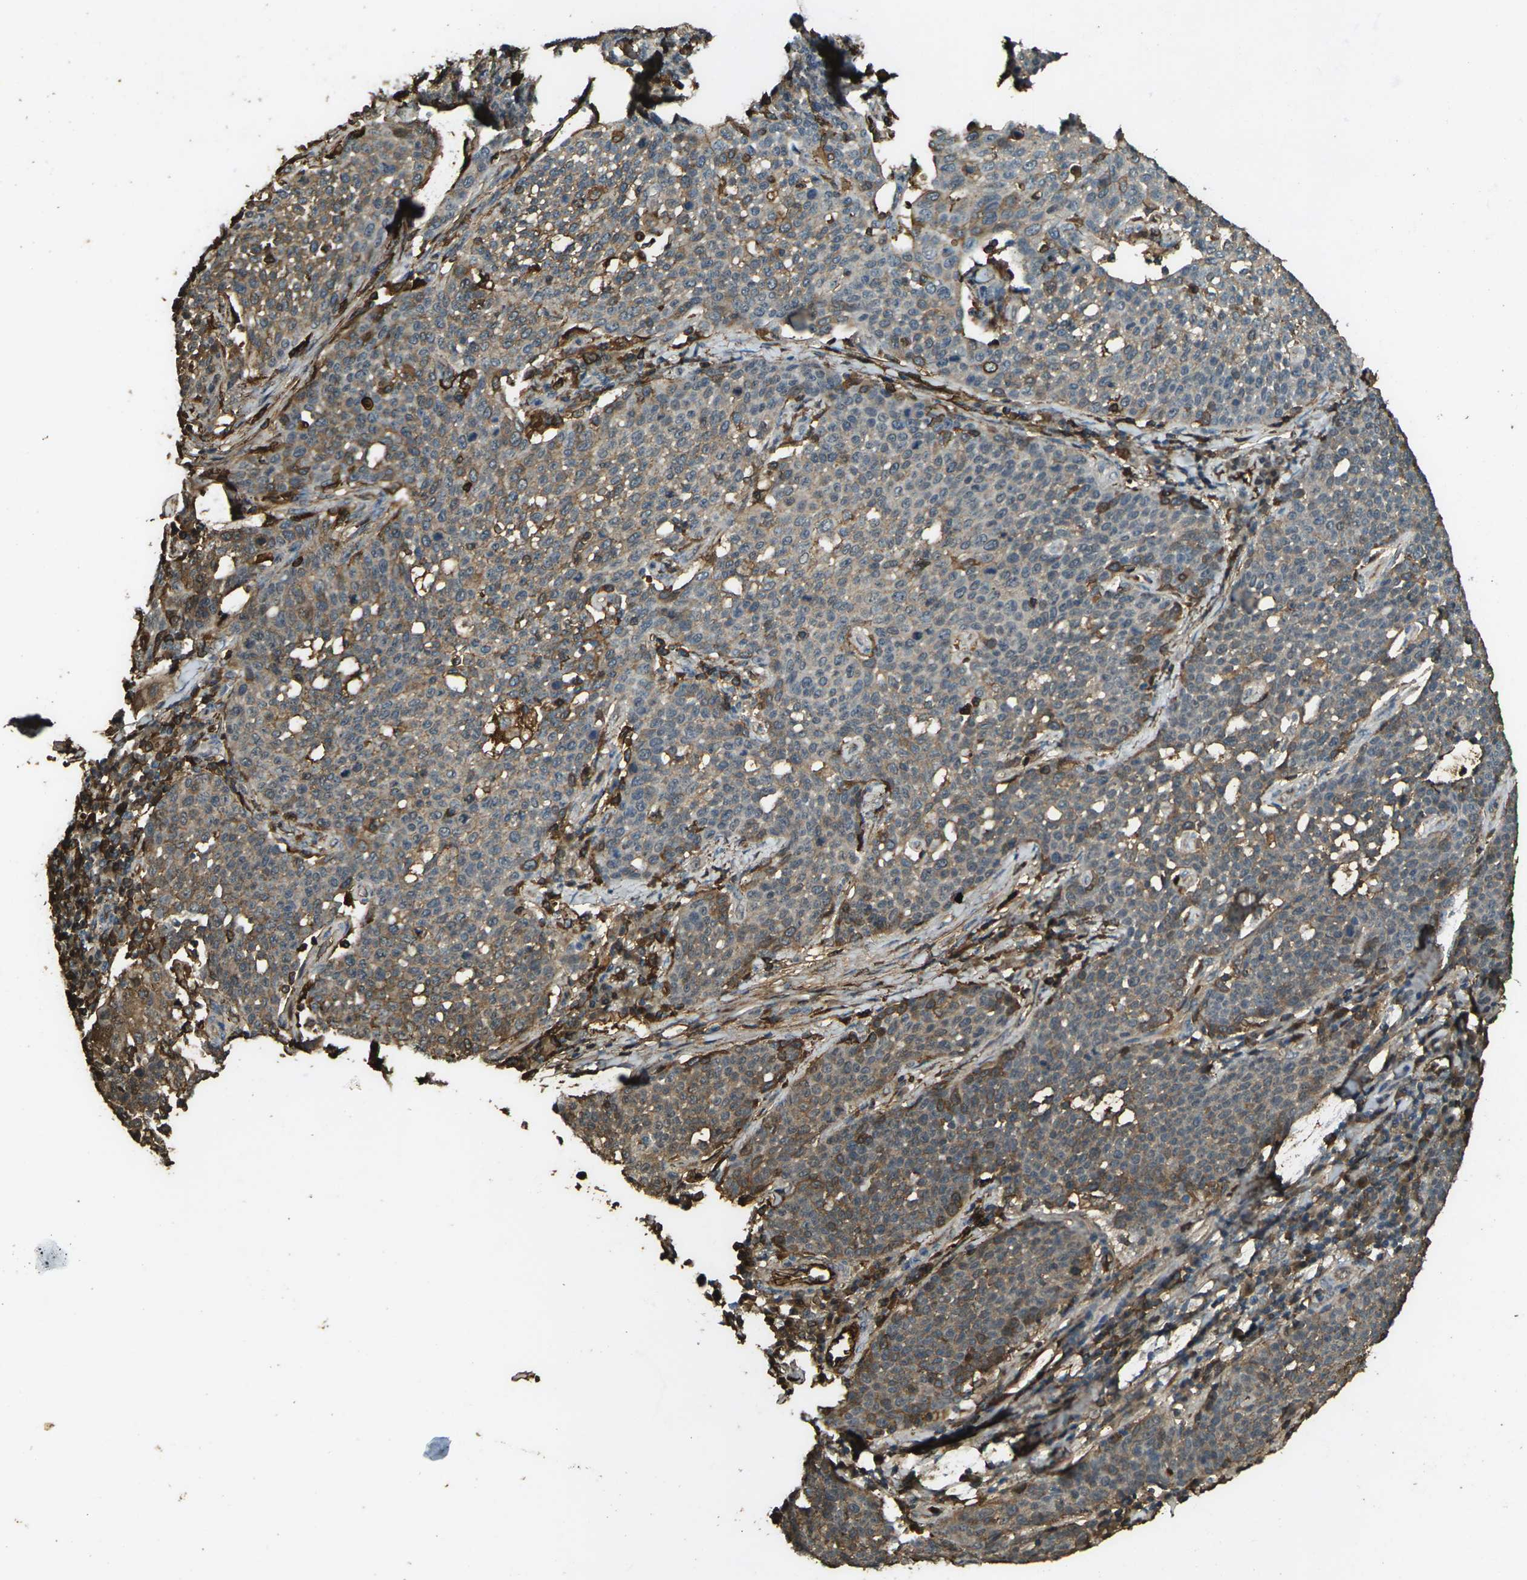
{"staining": {"intensity": "moderate", "quantity": ">75%", "location": "cytoplasmic/membranous"}, "tissue": "cervical cancer", "cell_type": "Tumor cells", "image_type": "cancer", "snomed": [{"axis": "morphology", "description": "Squamous cell carcinoma, NOS"}, {"axis": "topography", "description": "Cervix"}], "caption": "Immunohistochemical staining of human cervical squamous cell carcinoma demonstrates medium levels of moderate cytoplasmic/membranous protein staining in about >75% of tumor cells.", "gene": "CYP1B1", "patient": {"sex": "female", "age": 34}}